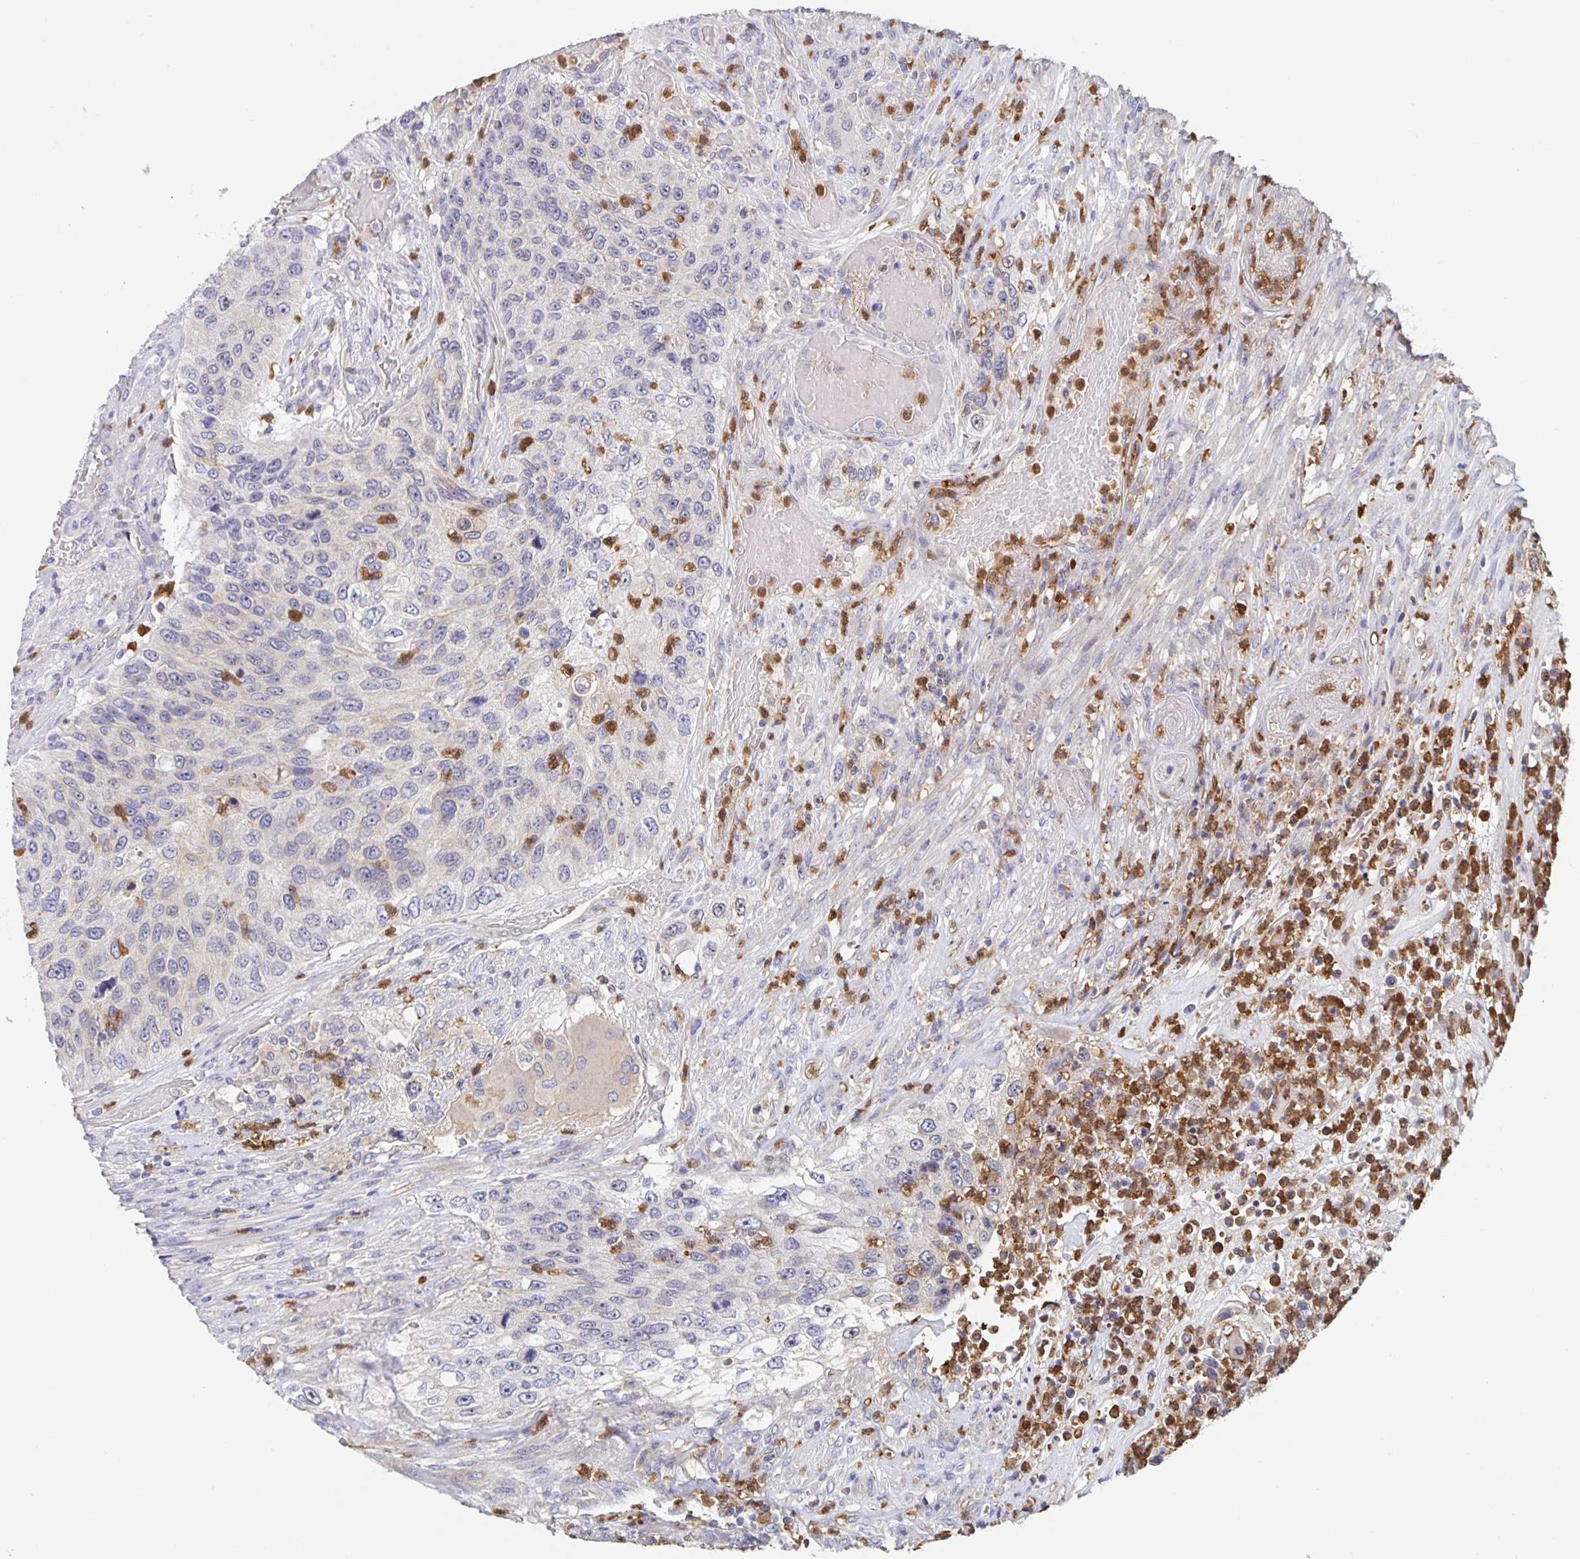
{"staining": {"intensity": "negative", "quantity": "none", "location": "none"}, "tissue": "urothelial cancer", "cell_type": "Tumor cells", "image_type": "cancer", "snomed": [{"axis": "morphology", "description": "Urothelial carcinoma, High grade"}, {"axis": "topography", "description": "Urinary bladder"}], "caption": "IHC of high-grade urothelial carcinoma reveals no positivity in tumor cells.", "gene": "CDC42BPG", "patient": {"sex": "female", "age": 60}}